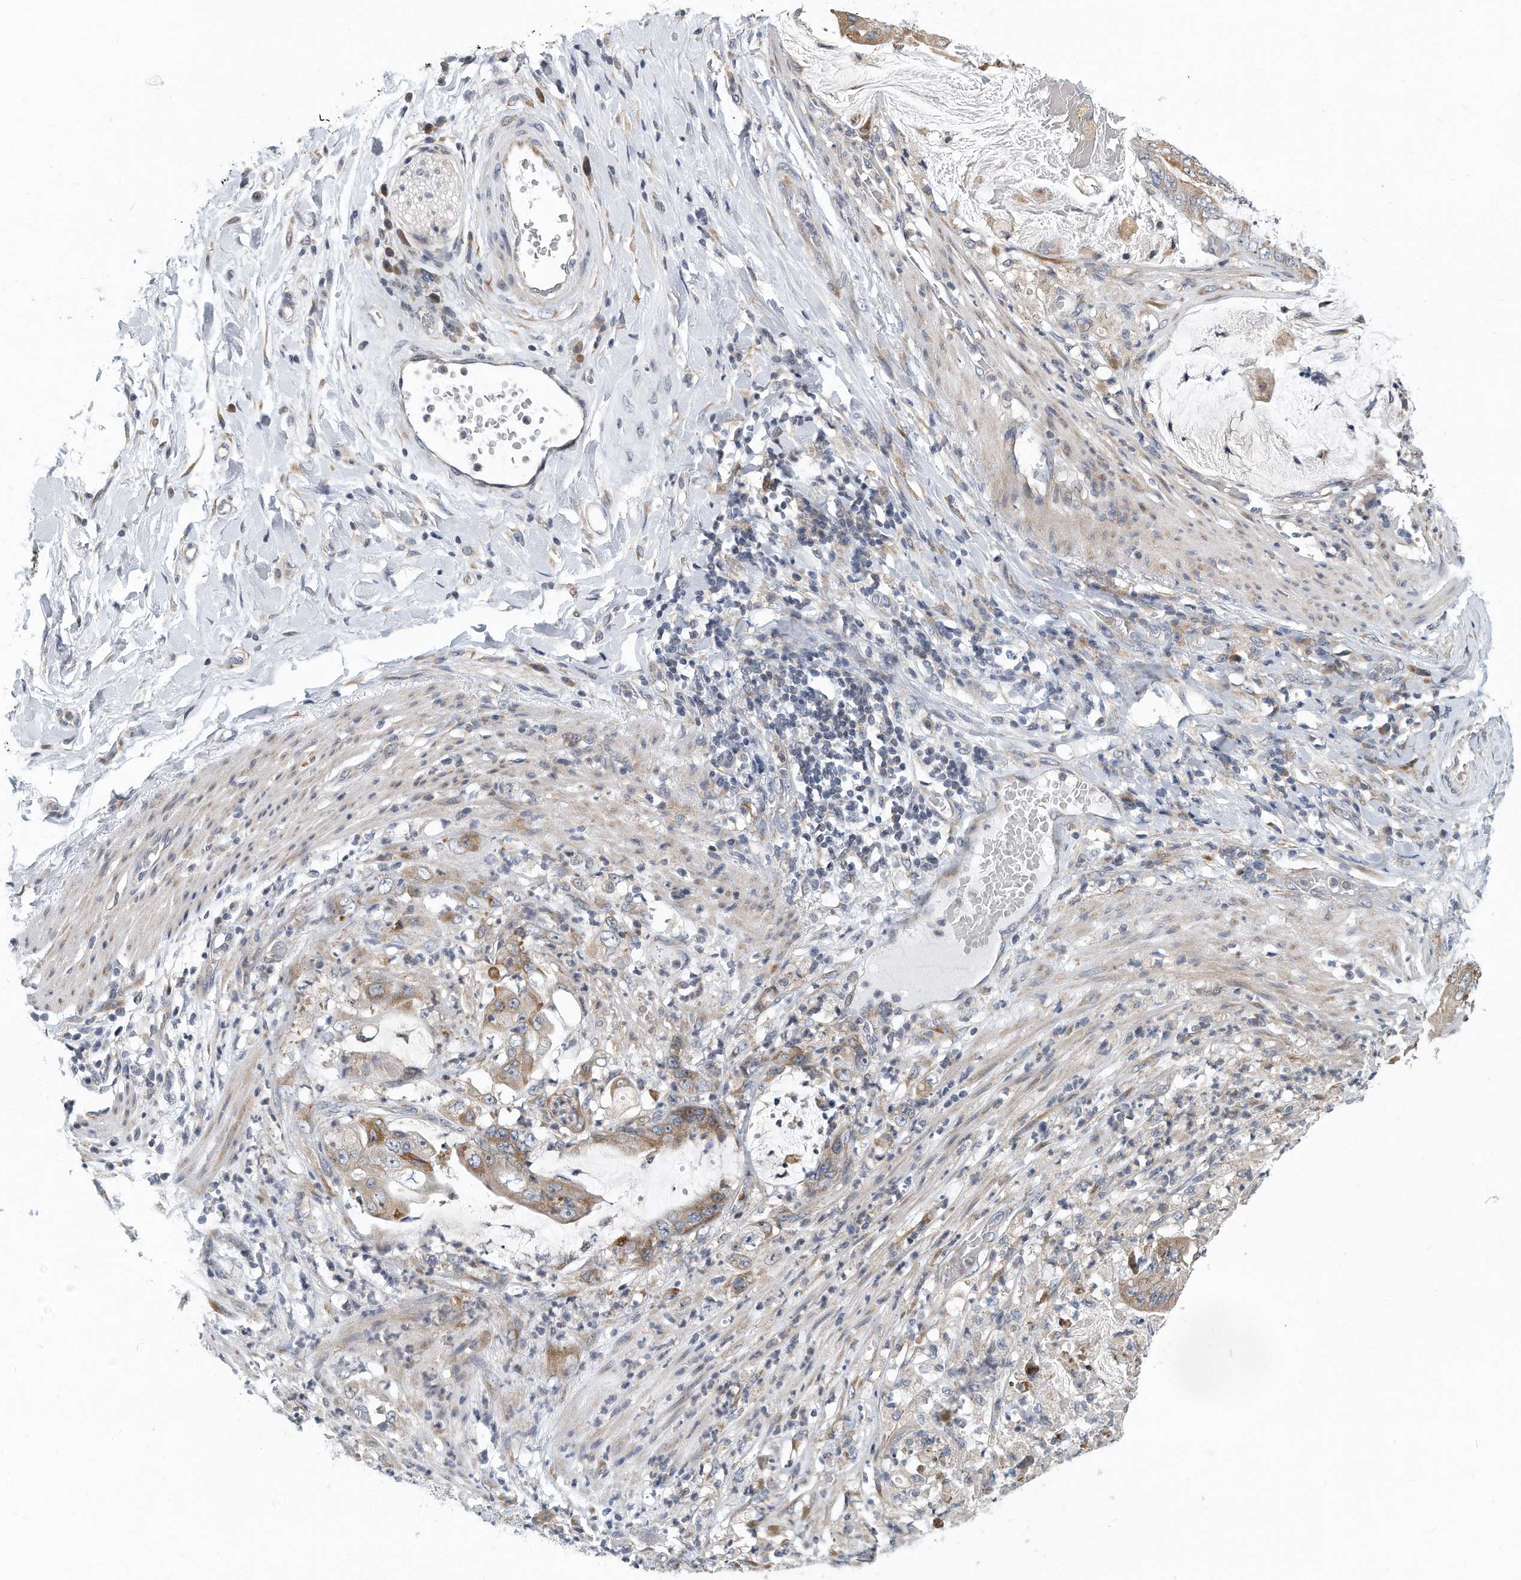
{"staining": {"intensity": "moderate", "quantity": "25%-75%", "location": "cytoplasmic/membranous"}, "tissue": "stomach cancer", "cell_type": "Tumor cells", "image_type": "cancer", "snomed": [{"axis": "morphology", "description": "Adenocarcinoma, NOS"}, {"axis": "topography", "description": "Stomach"}], "caption": "Immunohistochemistry image of neoplastic tissue: stomach cancer stained using immunohistochemistry (IHC) reveals medium levels of moderate protein expression localized specifically in the cytoplasmic/membranous of tumor cells, appearing as a cytoplasmic/membranous brown color.", "gene": "VLDLR", "patient": {"sex": "female", "age": 73}}